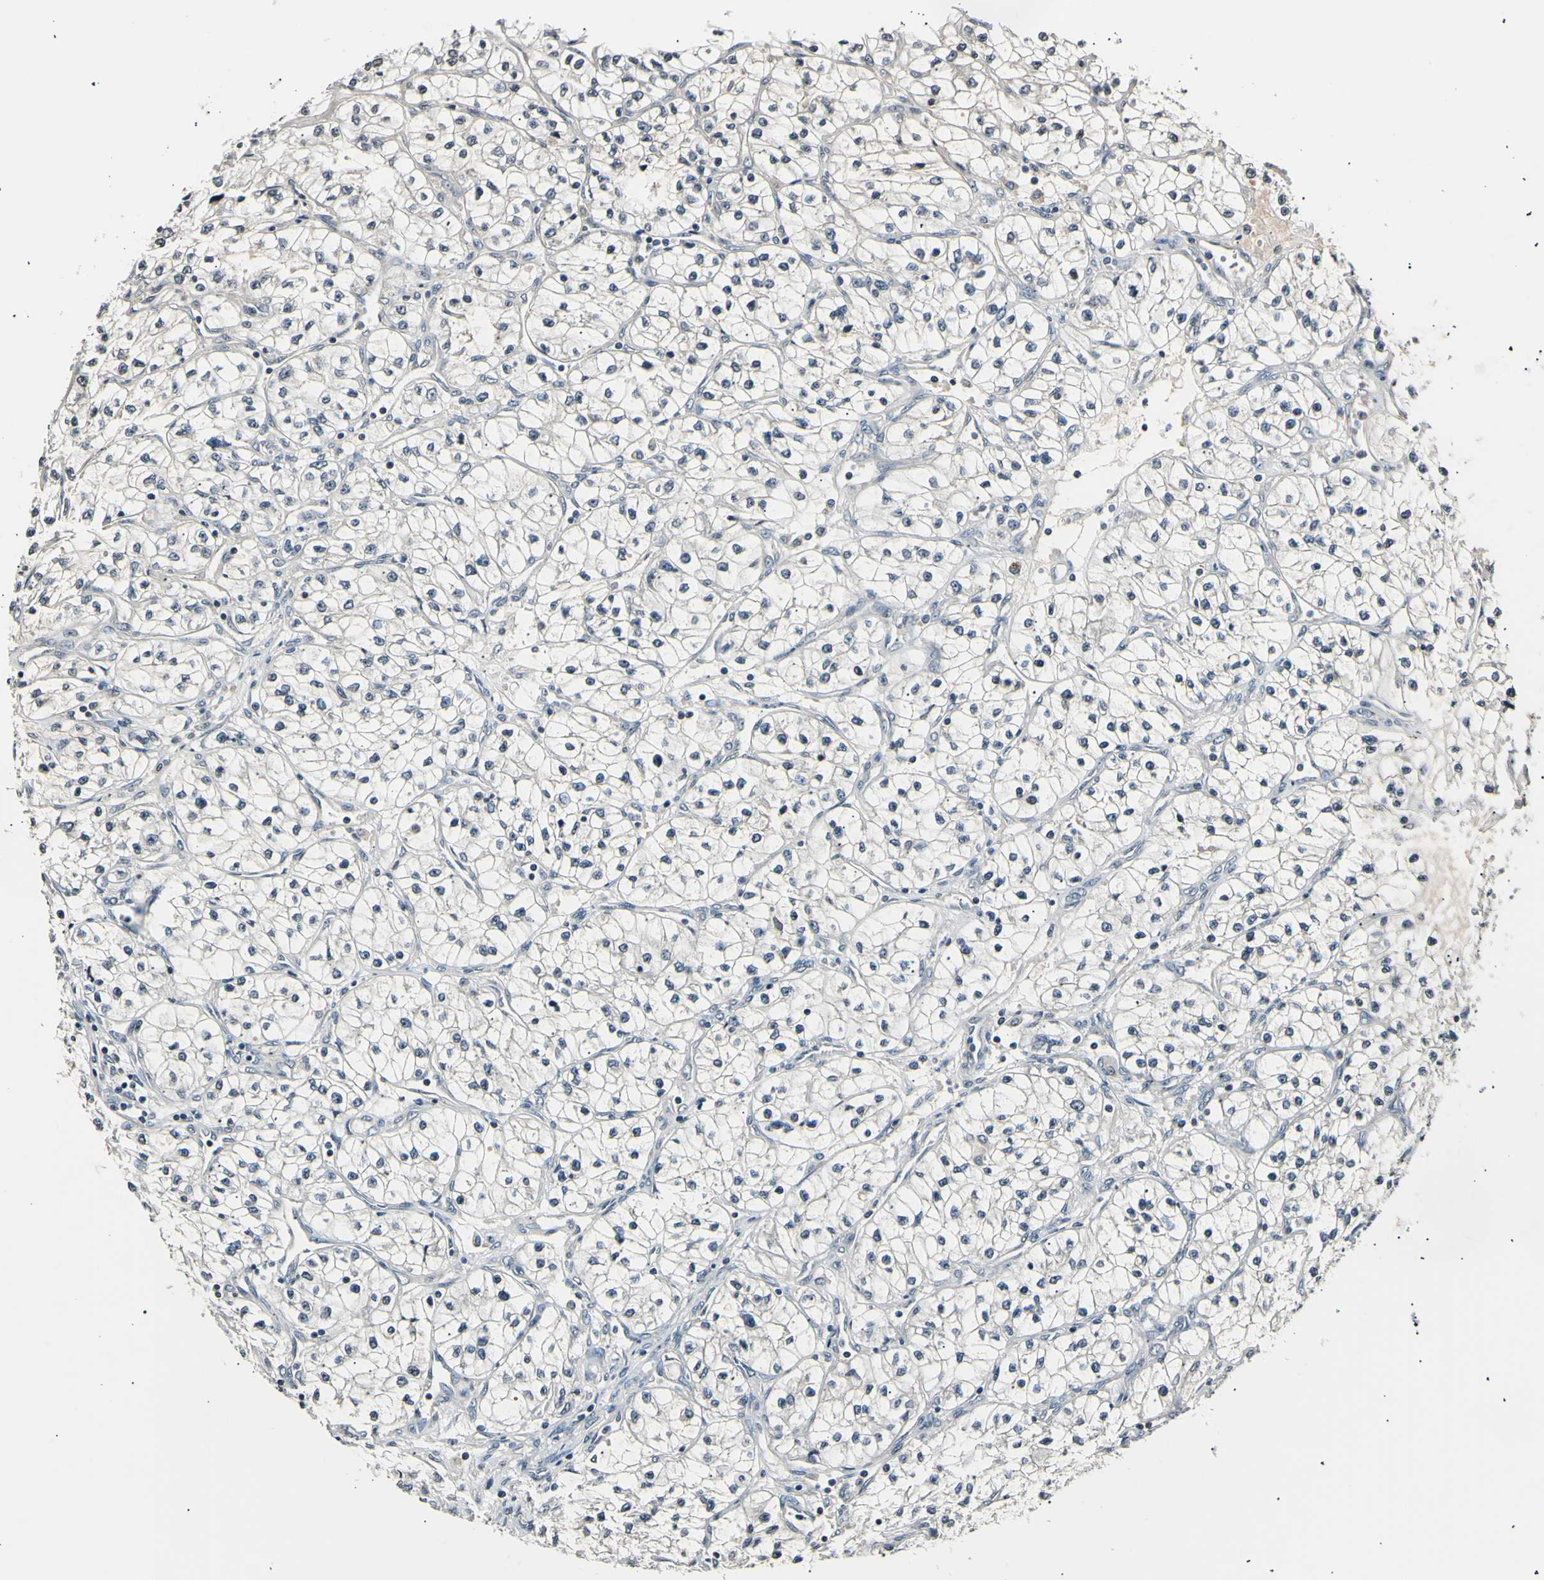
{"staining": {"intensity": "negative", "quantity": "none", "location": "none"}, "tissue": "renal cancer", "cell_type": "Tumor cells", "image_type": "cancer", "snomed": [{"axis": "morphology", "description": "Adenocarcinoma, NOS"}, {"axis": "topography", "description": "Kidney"}], "caption": "Renal cancer stained for a protein using IHC reveals no positivity tumor cells.", "gene": "AK1", "patient": {"sex": "female", "age": 57}}